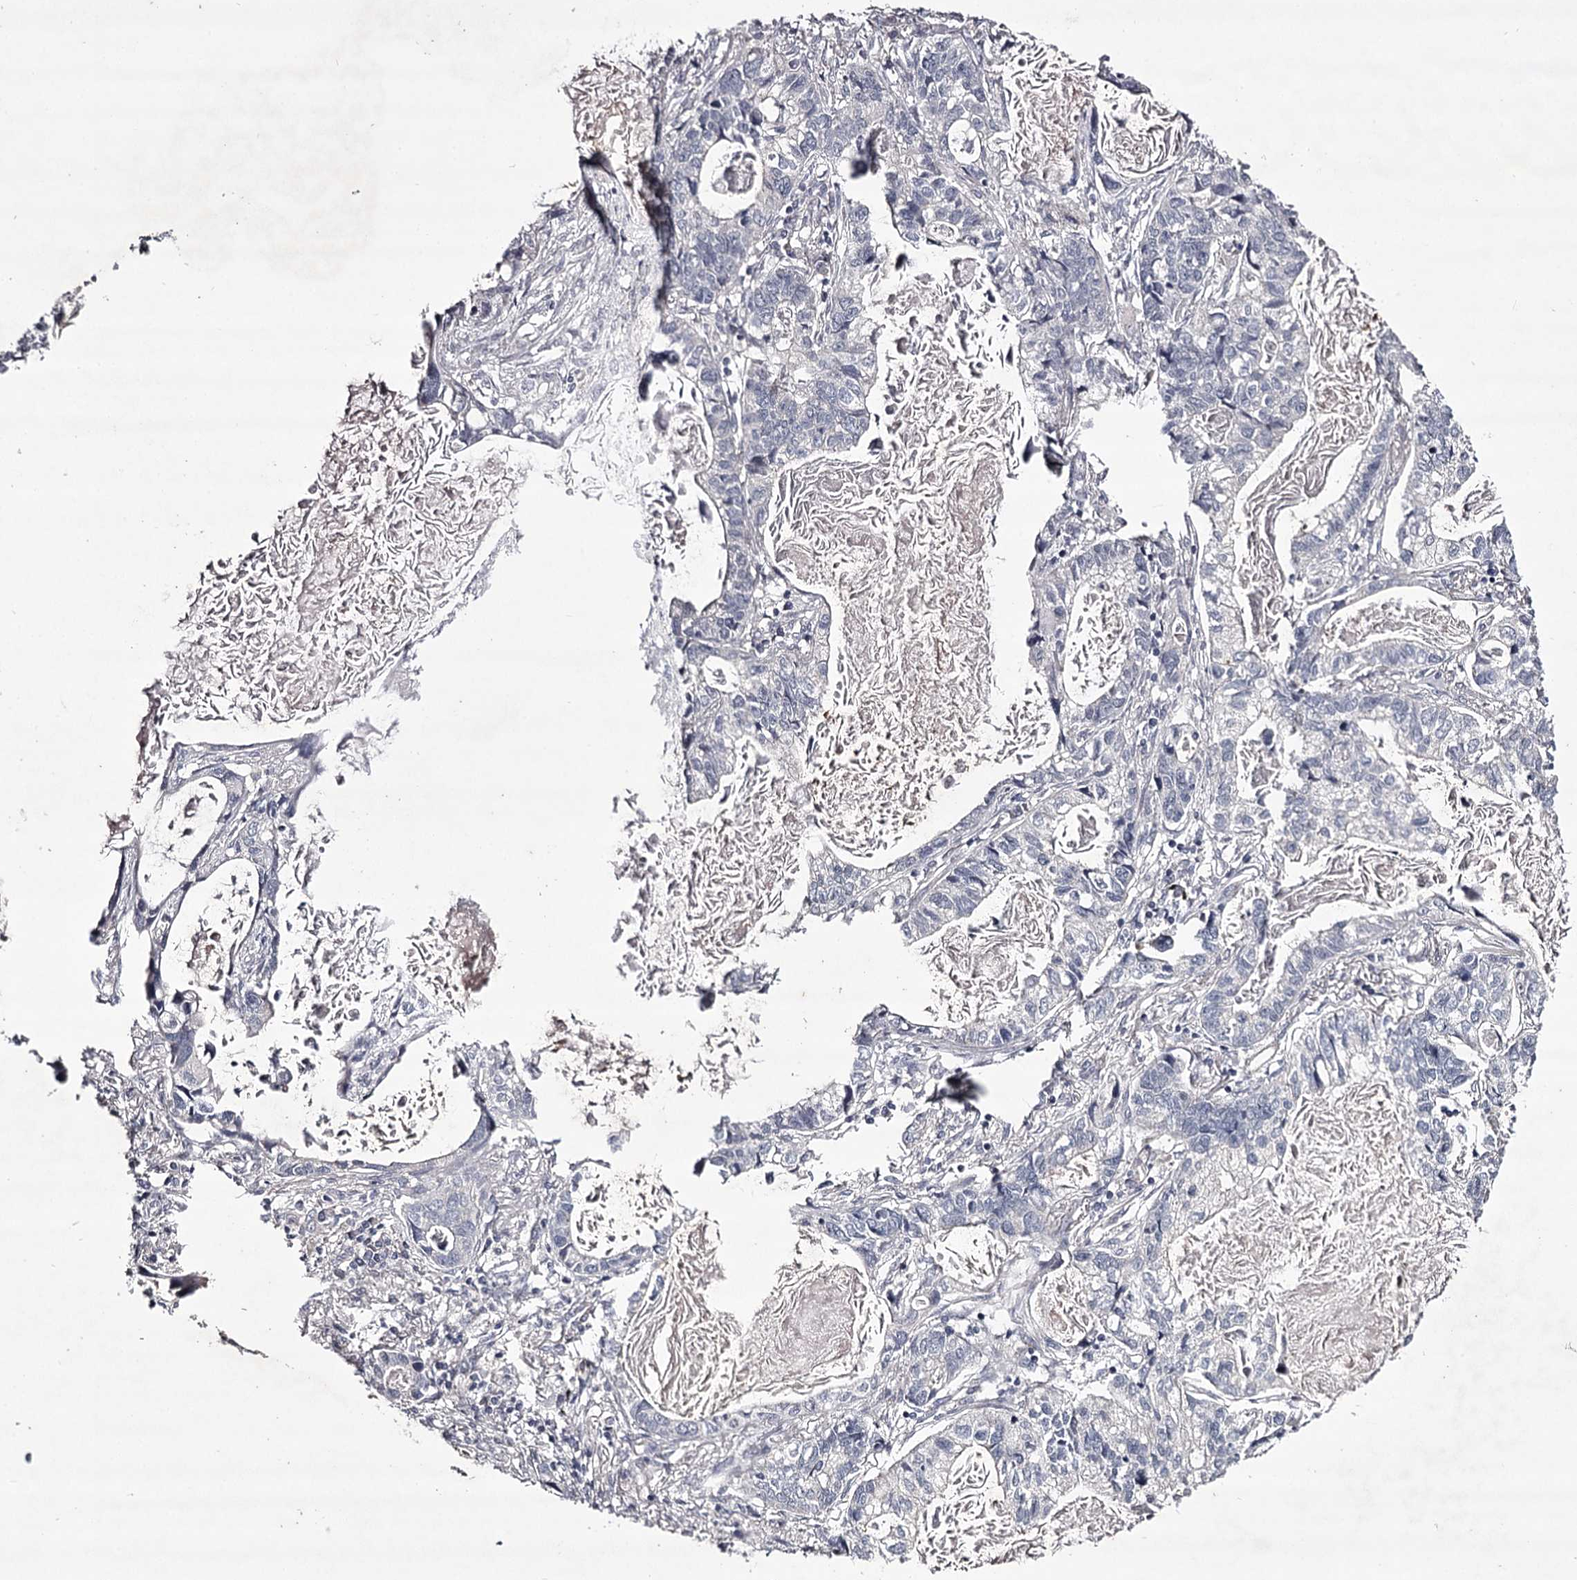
{"staining": {"intensity": "negative", "quantity": "none", "location": "none"}, "tissue": "lung cancer", "cell_type": "Tumor cells", "image_type": "cancer", "snomed": [{"axis": "morphology", "description": "Adenocarcinoma, NOS"}, {"axis": "topography", "description": "Lung"}], "caption": "Immunohistochemistry micrograph of human lung cancer stained for a protein (brown), which shows no staining in tumor cells.", "gene": "PRM2", "patient": {"sex": "male", "age": 67}}